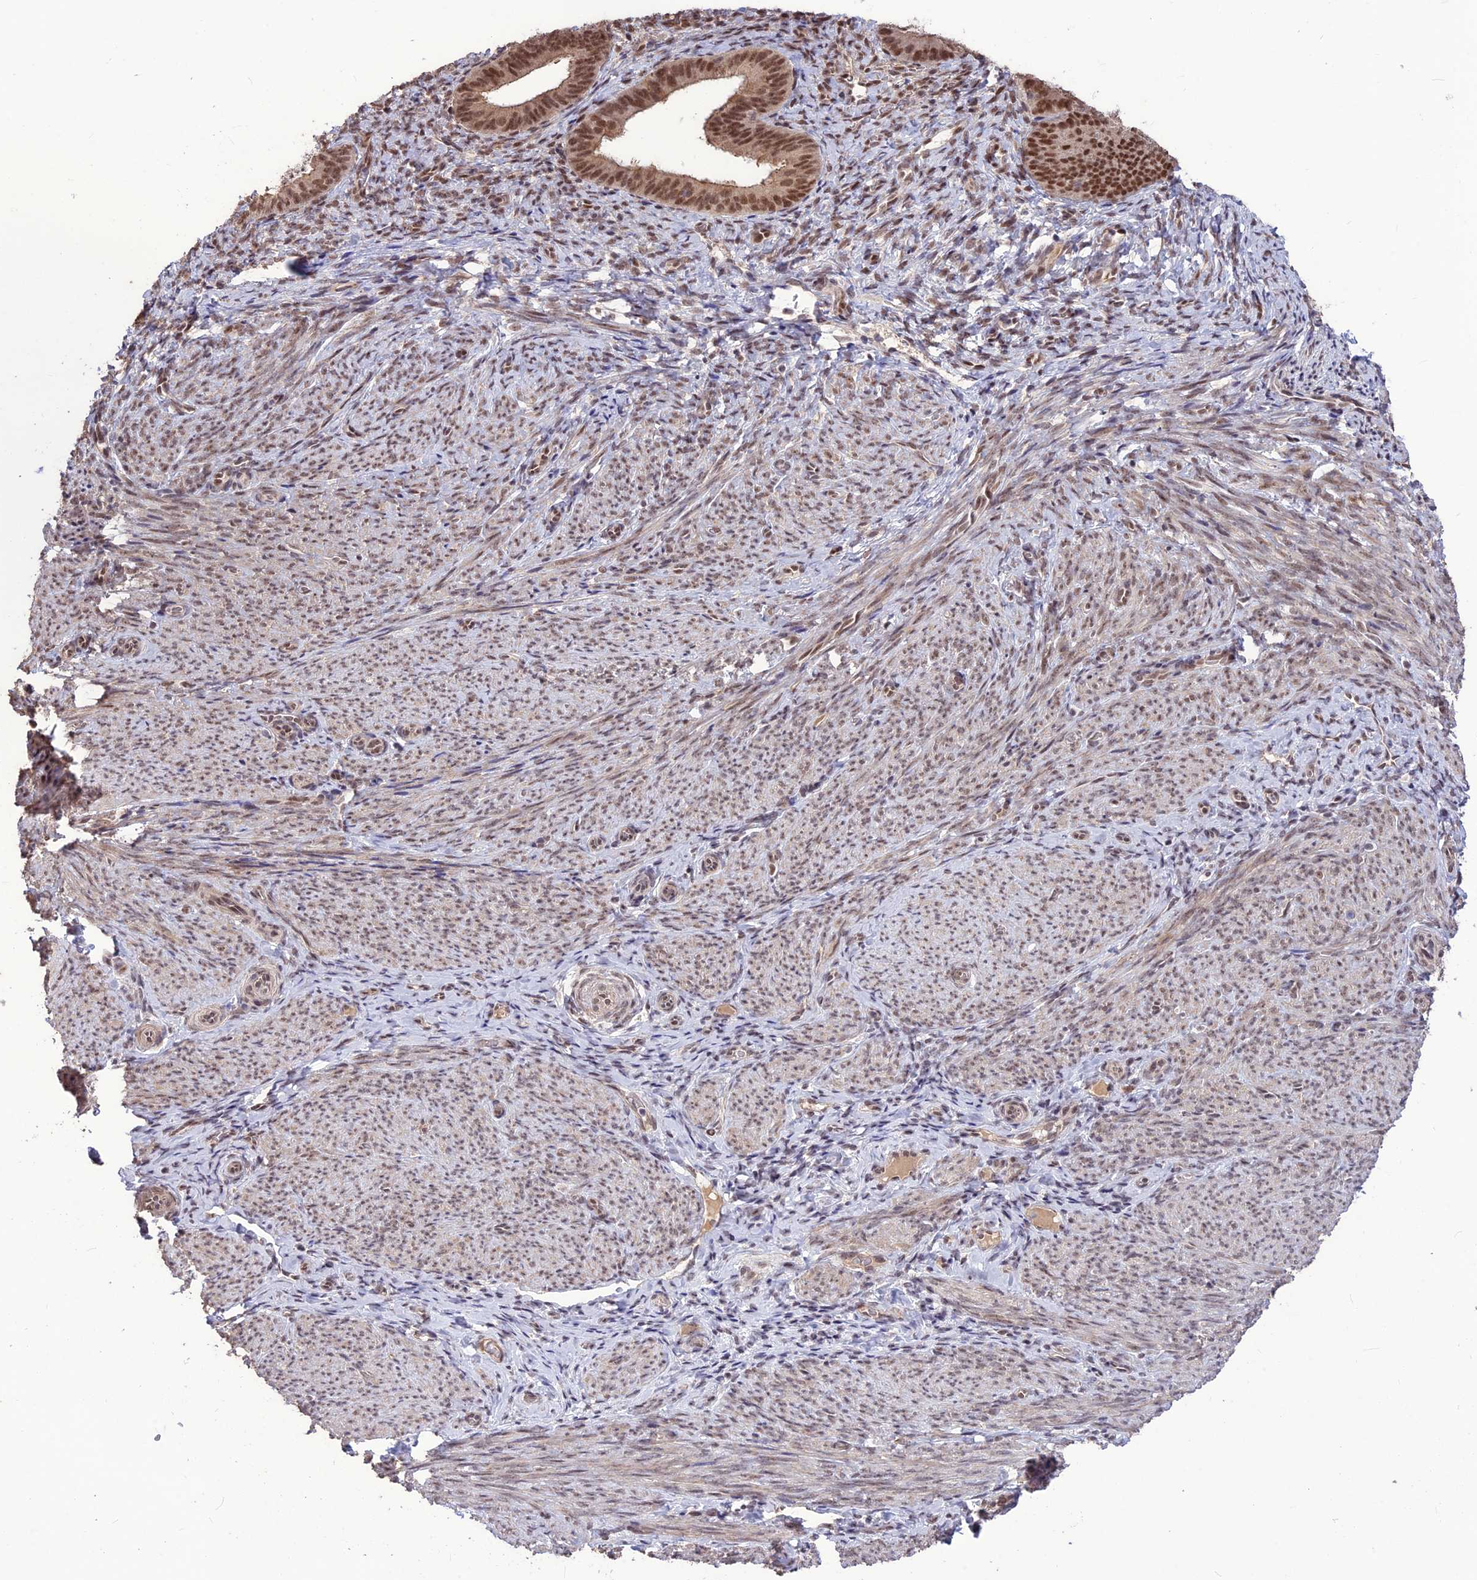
{"staining": {"intensity": "weak", "quantity": "25%-75%", "location": "nuclear"}, "tissue": "endometrium", "cell_type": "Cells in endometrial stroma", "image_type": "normal", "snomed": [{"axis": "morphology", "description": "Normal tissue, NOS"}, {"axis": "topography", "description": "Endometrium"}], "caption": "High-power microscopy captured an immunohistochemistry (IHC) histopathology image of unremarkable endometrium, revealing weak nuclear positivity in approximately 25%-75% of cells in endometrial stroma.", "gene": "DIS3", "patient": {"sex": "female", "age": 65}}